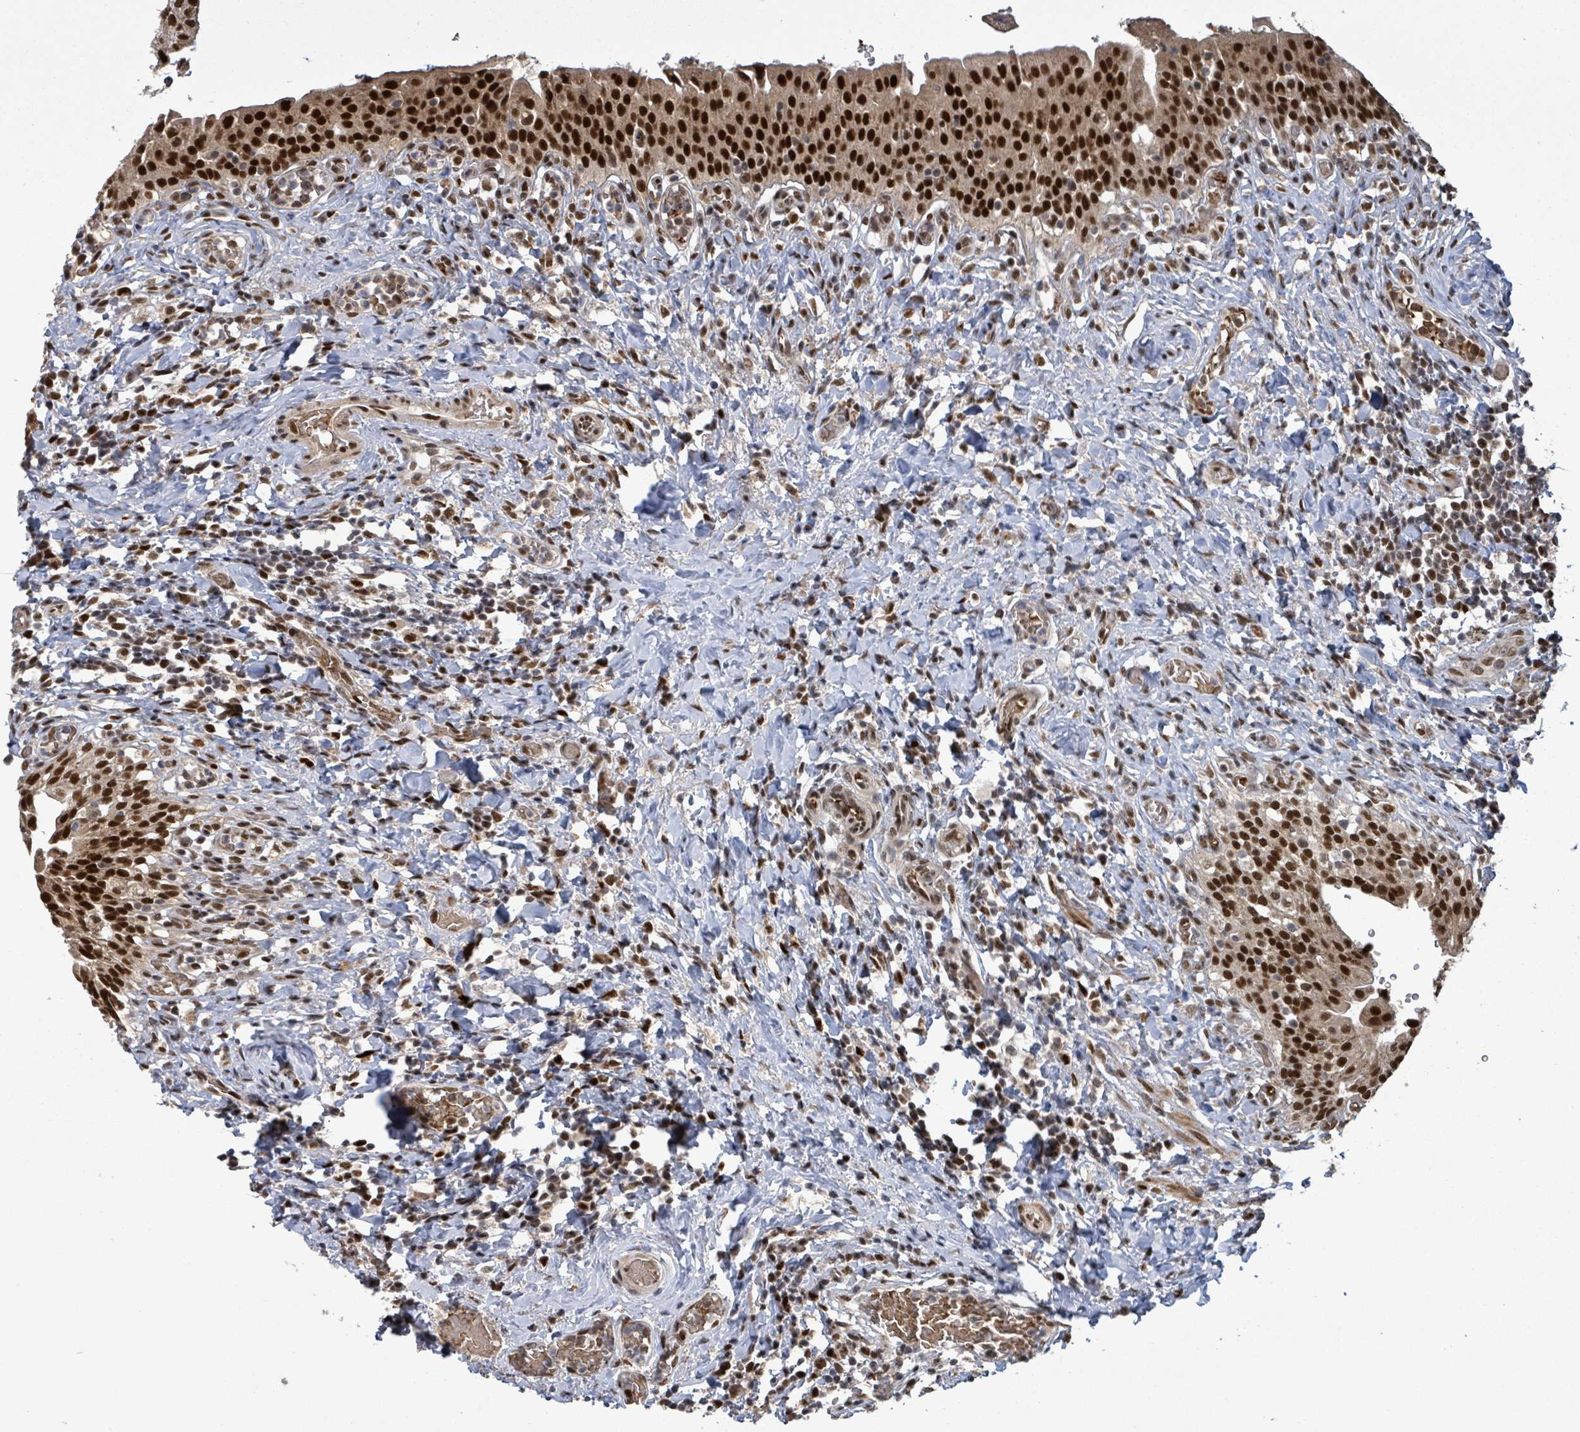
{"staining": {"intensity": "strong", "quantity": ">75%", "location": "nuclear"}, "tissue": "urinary bladder", "cell_type": "Urothelial cells", "image_type": "normal", "snomed": [{"axis": "morphology", "description": "Normal tissue, NOS"}, {"axis": "morphology", "description": "Inflammation, NOS"}, {"axis": "topography", "description": "Urinary bladder"}], "caption": "A photomicrograph of urinary bladder stained for a protein demonstrates strong nuclear brown staining in urothelial cells.", "gene": "PATZ1", "patient": {"sex": "male", "age": 64}}